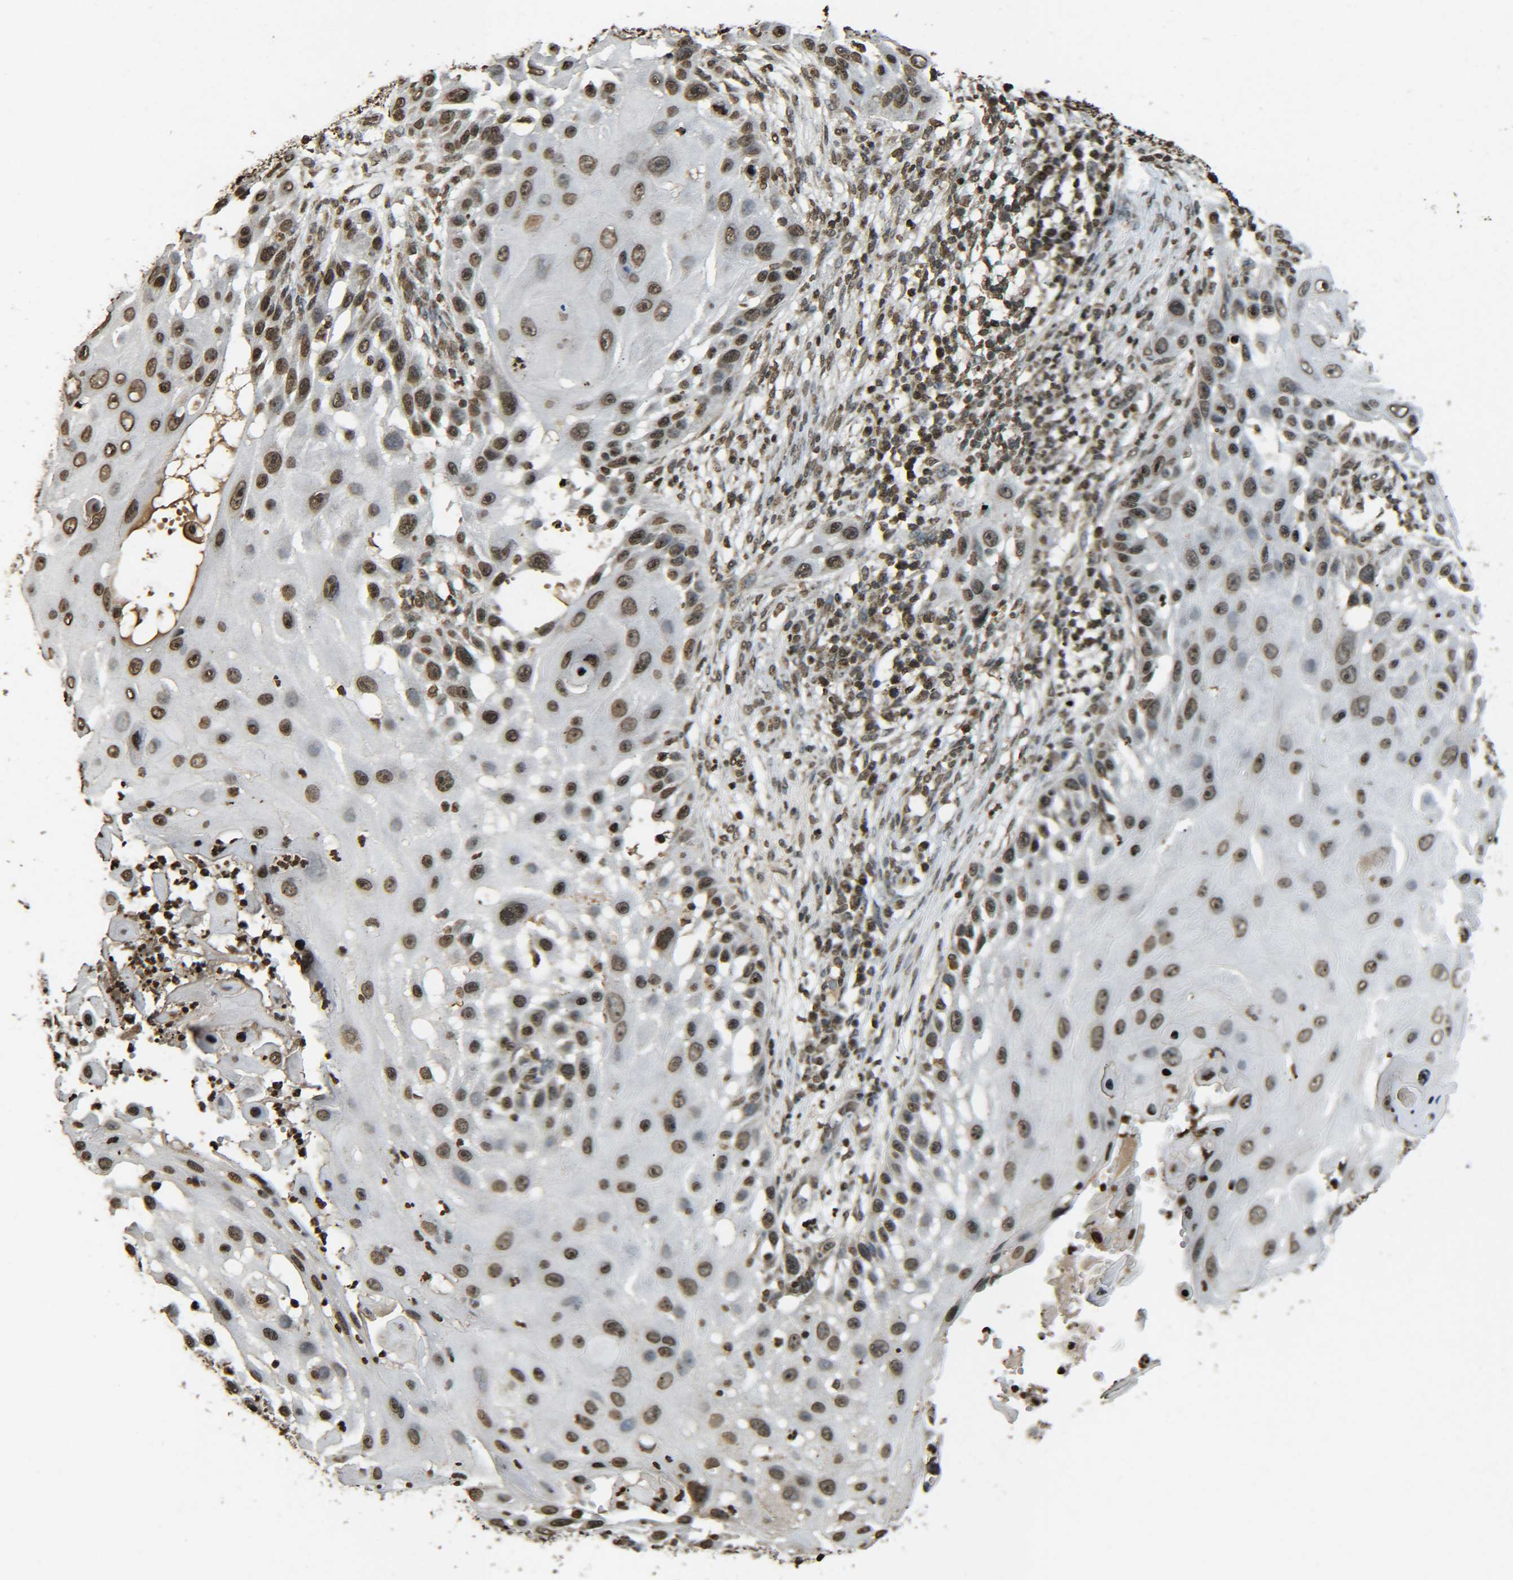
{"staining": {"intensity": "moderate", "quantity": ">75%", "location": "nuclear"}, "tissue": "skin cancer", "cell_type": "Tumor cells", "image_type": "cancer", "snomed": [{"axis": "morphology", "description": "Squamous cell carcinoma, NOS"}, {"axis": "topography", "description": "Skin"}], "caption": "Protein expression analysis of human skin cancer reveals moderate nuclear staining in approximately >75% of tumor cells.", "gene": "NEUROG2", "patient": {"sex": "female", "age": 44}}